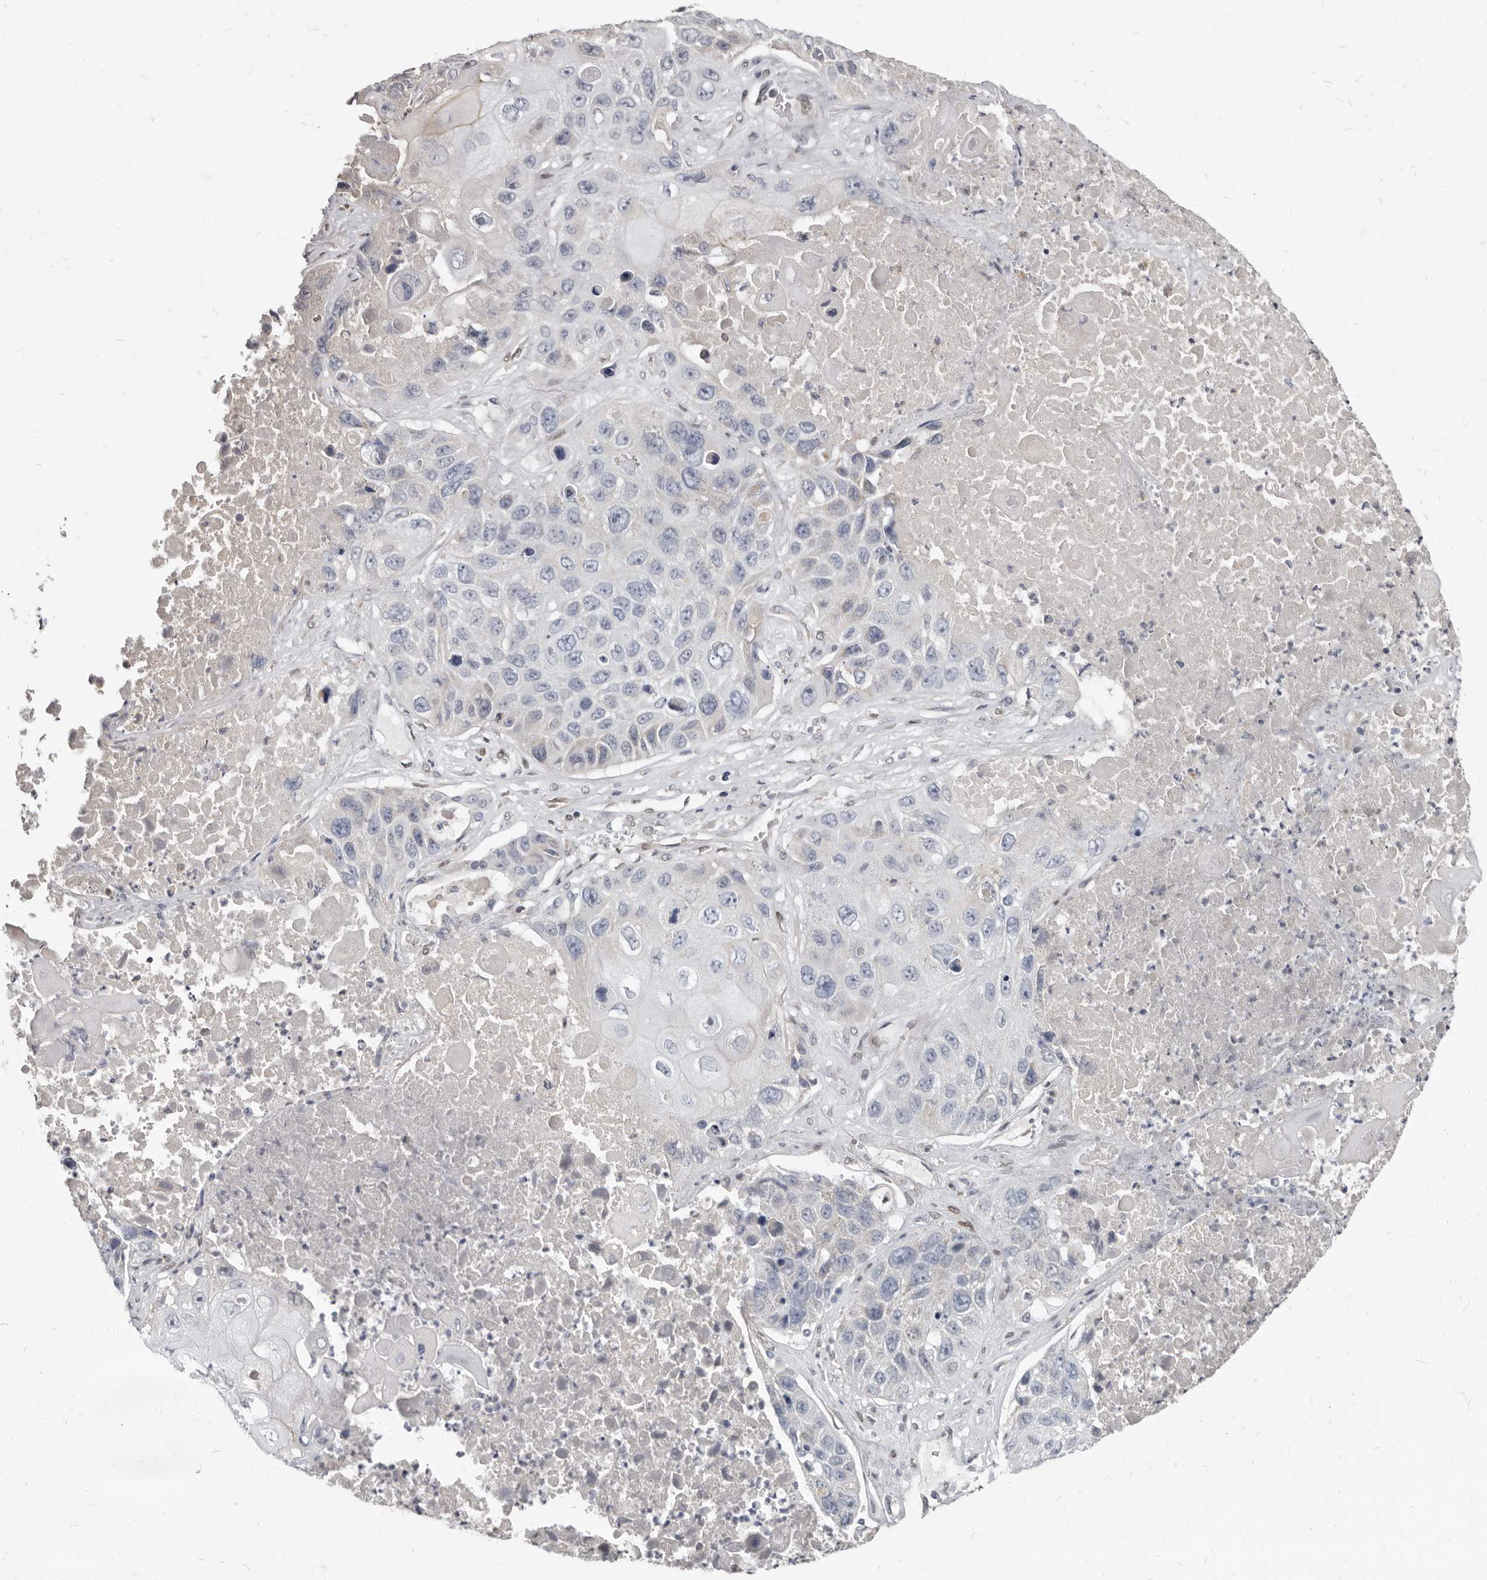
{"staining": {"intensity": "negative", "quantity": "none", "location": "none"}, "tissue": "lung cancer", "cell_type": "Tumor cells", "image_type": "cancer", "snomed": [{"axis": "morphology", "description": "Squamous cell carcinoma, NOS"}, {"axis": "topography", "description": "Lung"}], "caption": "The photomicrograph displays no staining of tumor cells in lung squamous cell carcinoma.", "gene": "MRGPRF", "patient": {"sex": "male", "age": 61}}